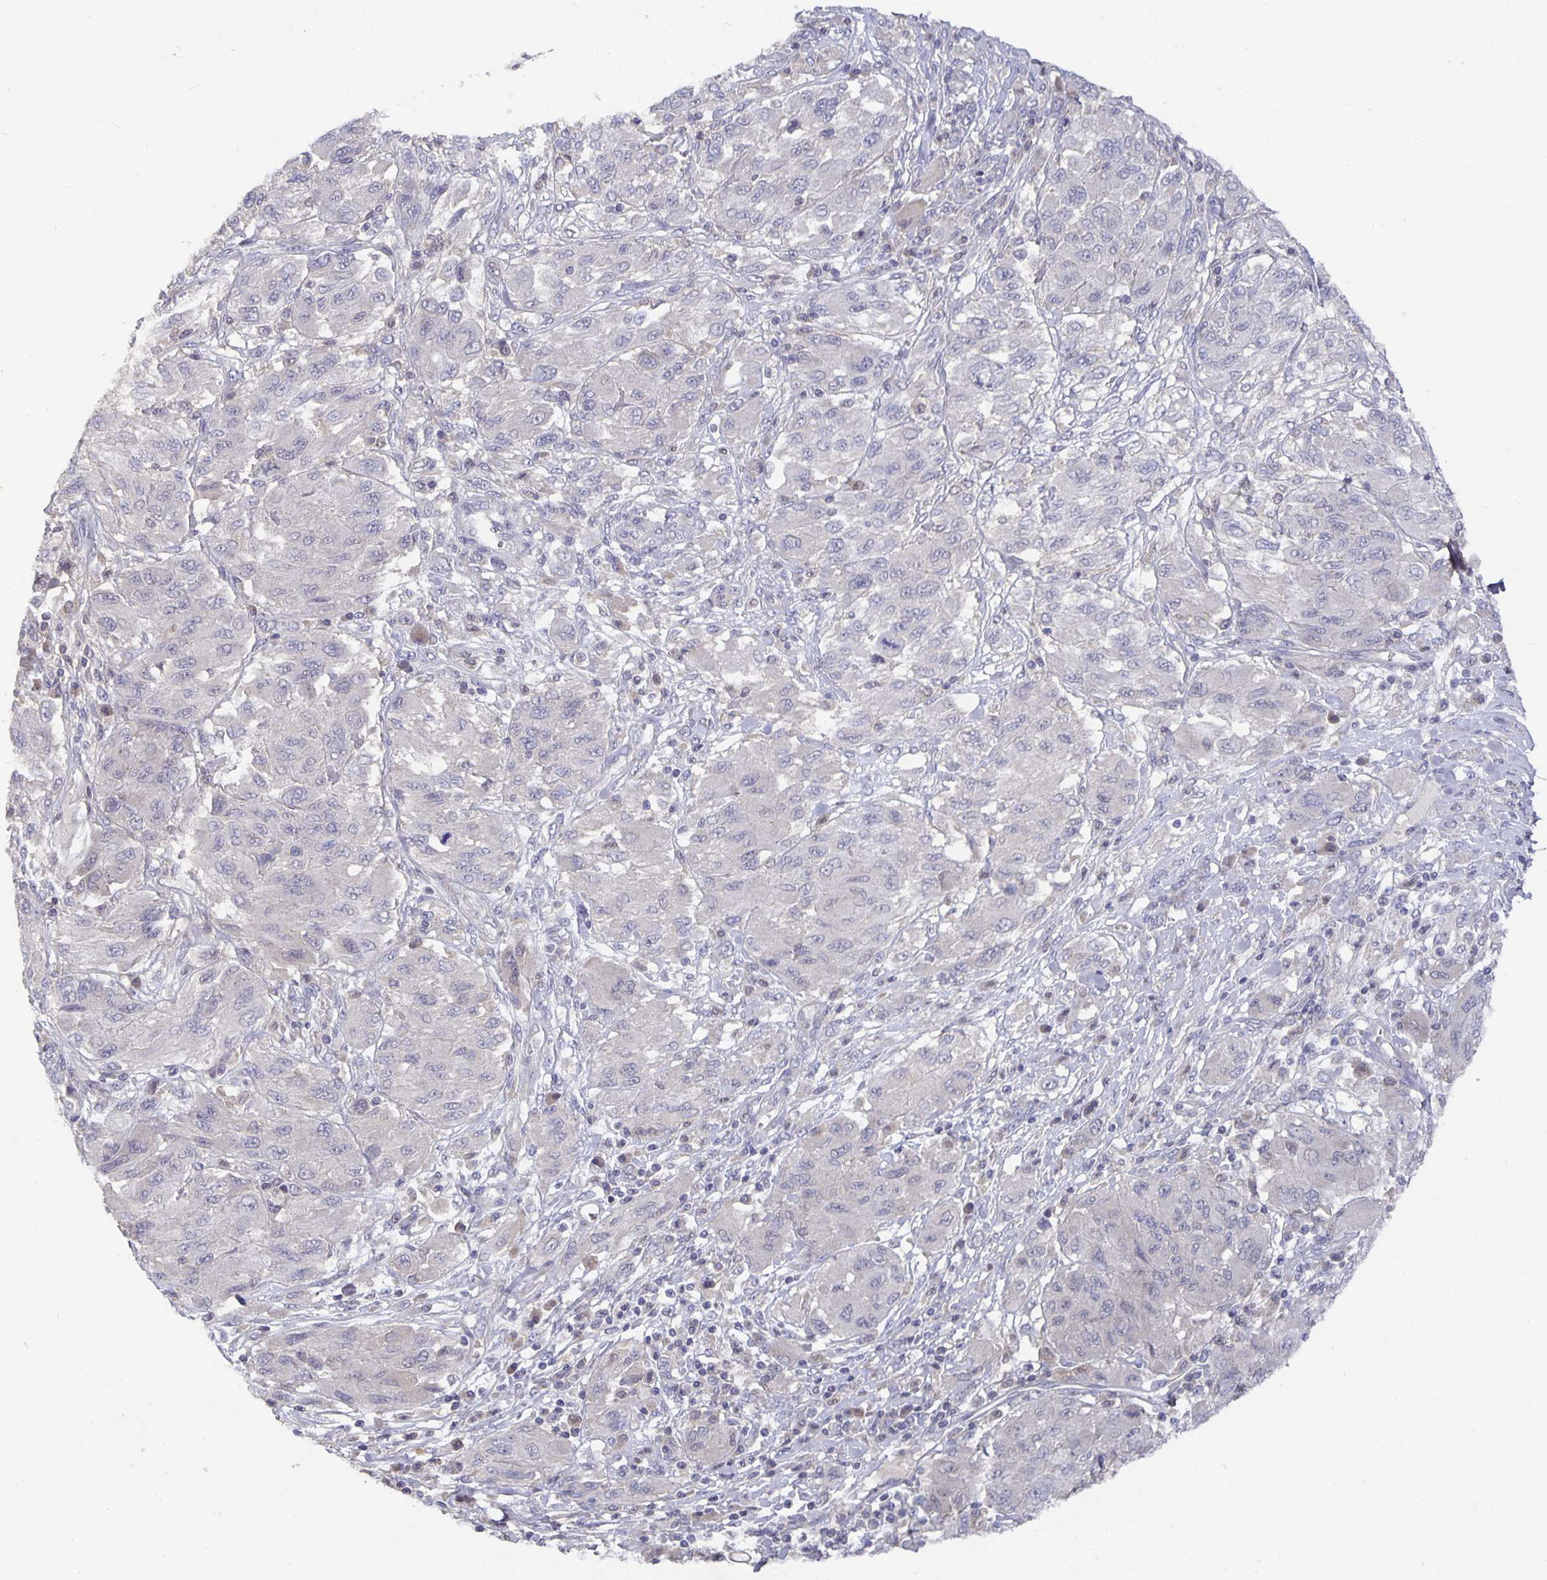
{"staining": {"intensity": "negative", "quantity": "none", "location": "none"}, "tissue": "melanoma", "cell_type": "Tumor cells", "image_type": "cancer", "snomed": [{"axis": "morphology", "description": "Malignant melanoma, NOS"}, {"axis": "topography", "description": "Skin"}], "caption": "Tumor cells show no significant positivity in malignant melanoma.", "gene": "HEPN1", "patient": {"sex": "female", "age": 91}}